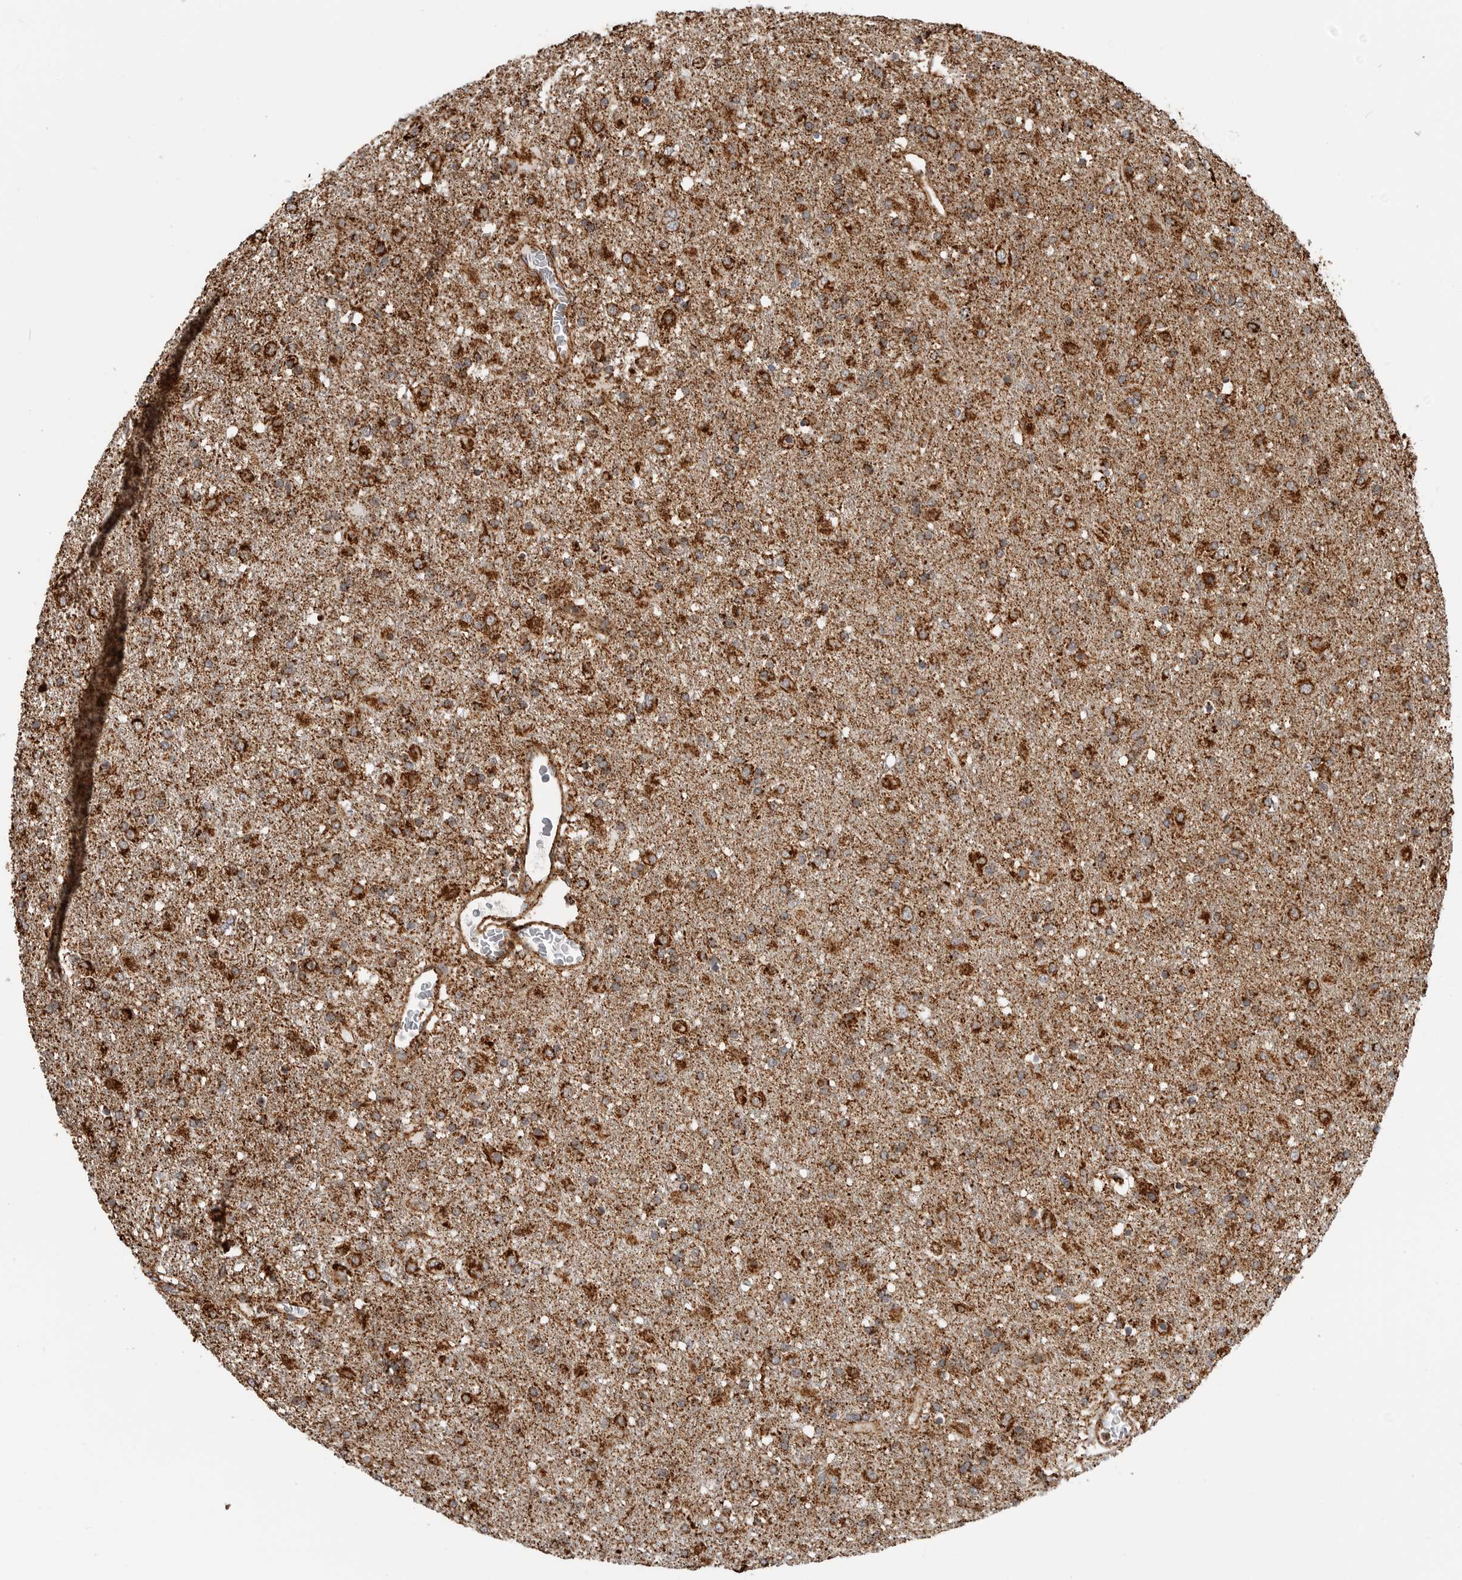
{"staining": {"intensity": "strong", "quantity": ">75%", "location": "cytoplasmic/membranous"}, "tissue": "glioma", "cell_type": "Tumor cells", "image_type": "cancer", "snomed": [{"axis": "morphology", "description": "Glioma, malignant, Low grade"}, {"axis": "topography", "description": "Brain"}], "caption": "This micrograph demonstrates immunohistochemistry staining of human malignant low-grade glioma, with high strong cytoplasmic/membranous positivity in approximately >75% of tumor cells.", "gene": "BMP2K", "patient": {"sex": "male", "age": 65}}